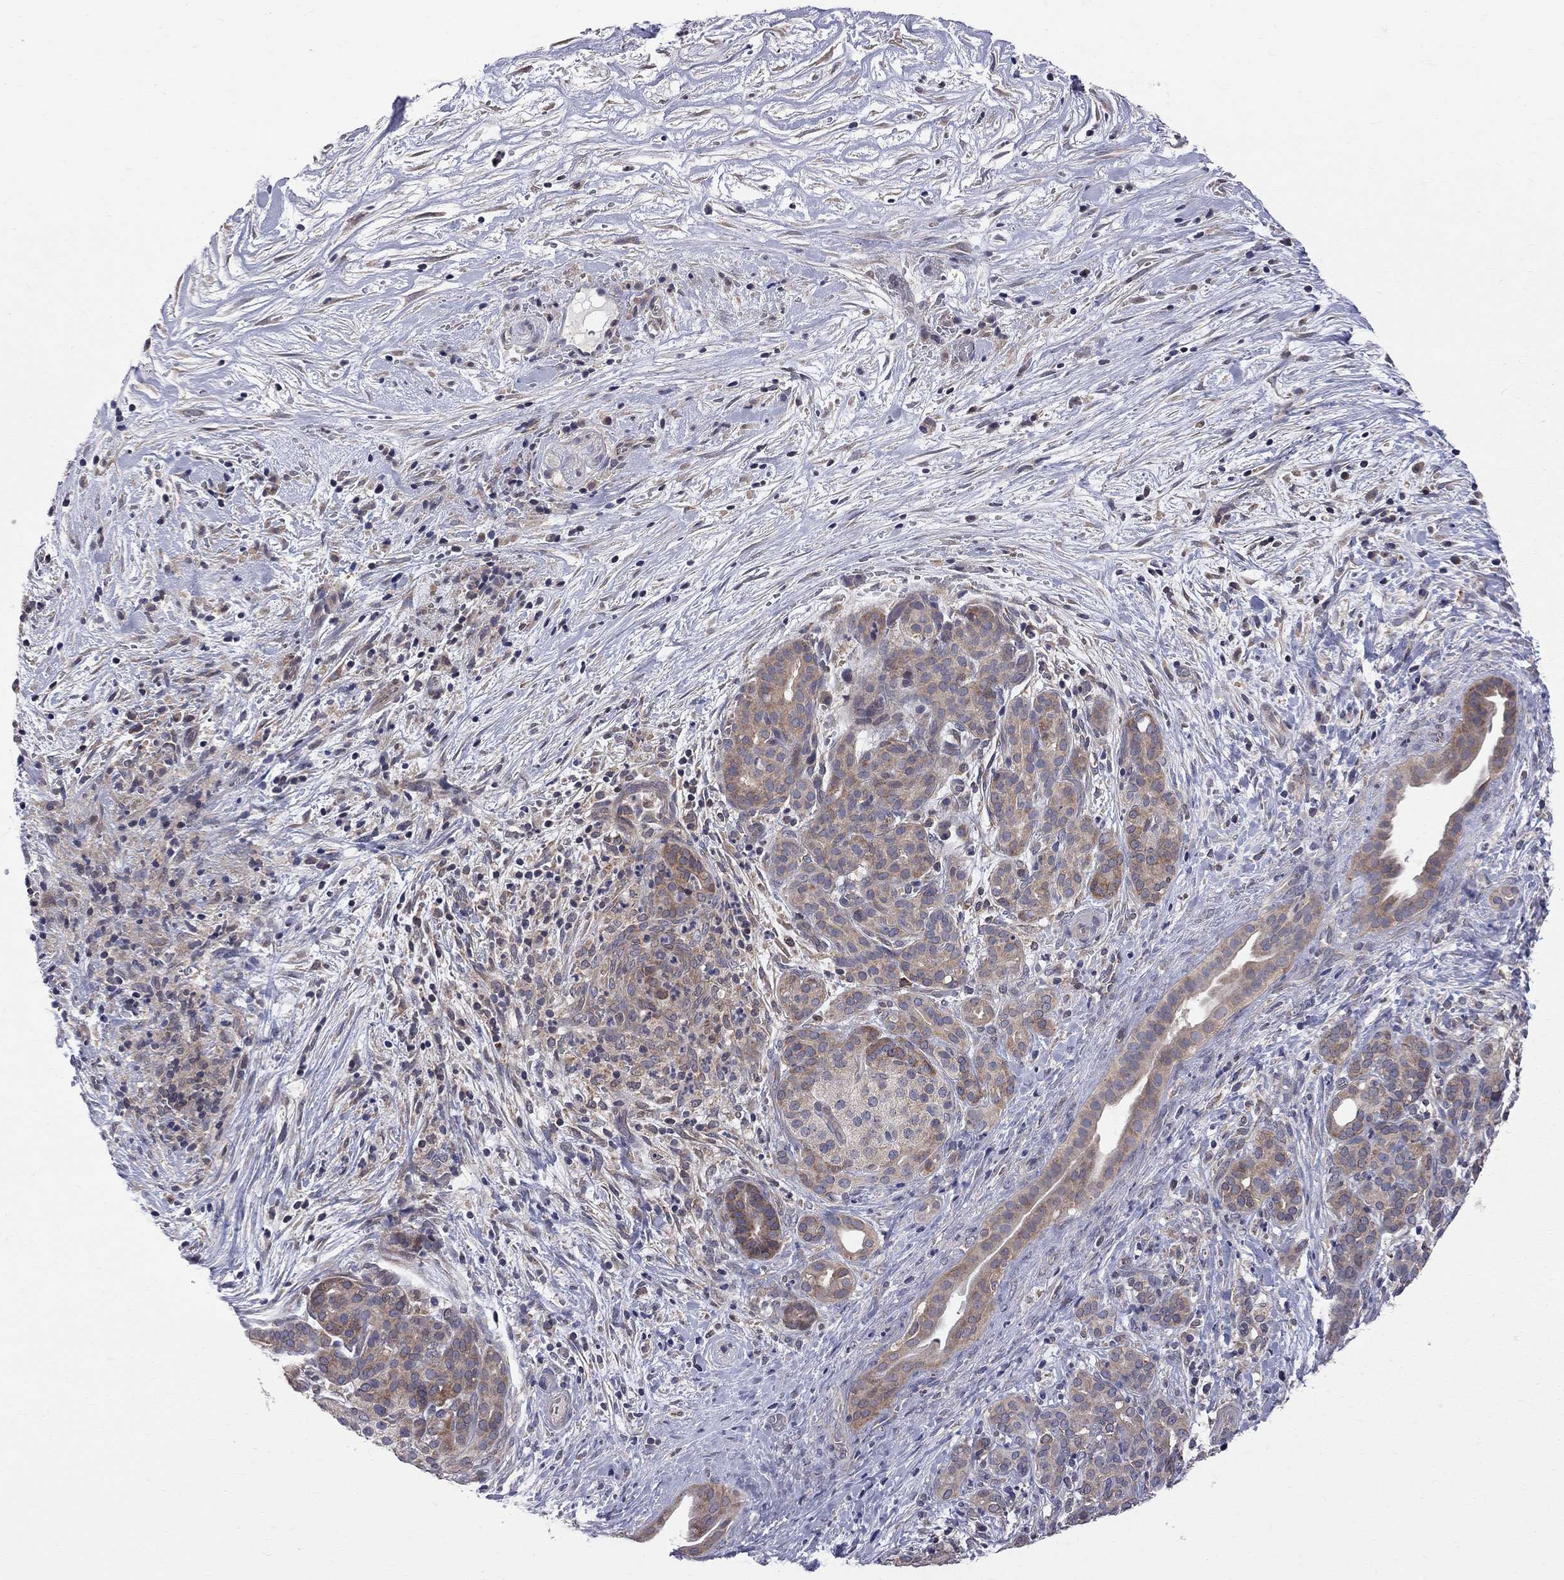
{"staining": {"intensity": "moderate", "quantity": ">75%", "location": "cytoplasmic/membranous"}, "tissue": "pancreatic cancer", "cell_type": "Tumor cells", "image_type": "cancer", "snomed": [{"axis": "morphology", "description": "Adenocarcinoma, NOS"}, {"axis": "topography", "description": "Pancreas"}], "caption": "Human pancreatic adenocarcinoma stained for a protein (brown) exhibits moderate cytoplasmic/membranous positive staining in about >75% of tumor cells.", "gene": "CNOT11", "patient": {"sex": "male", "age": 44}}